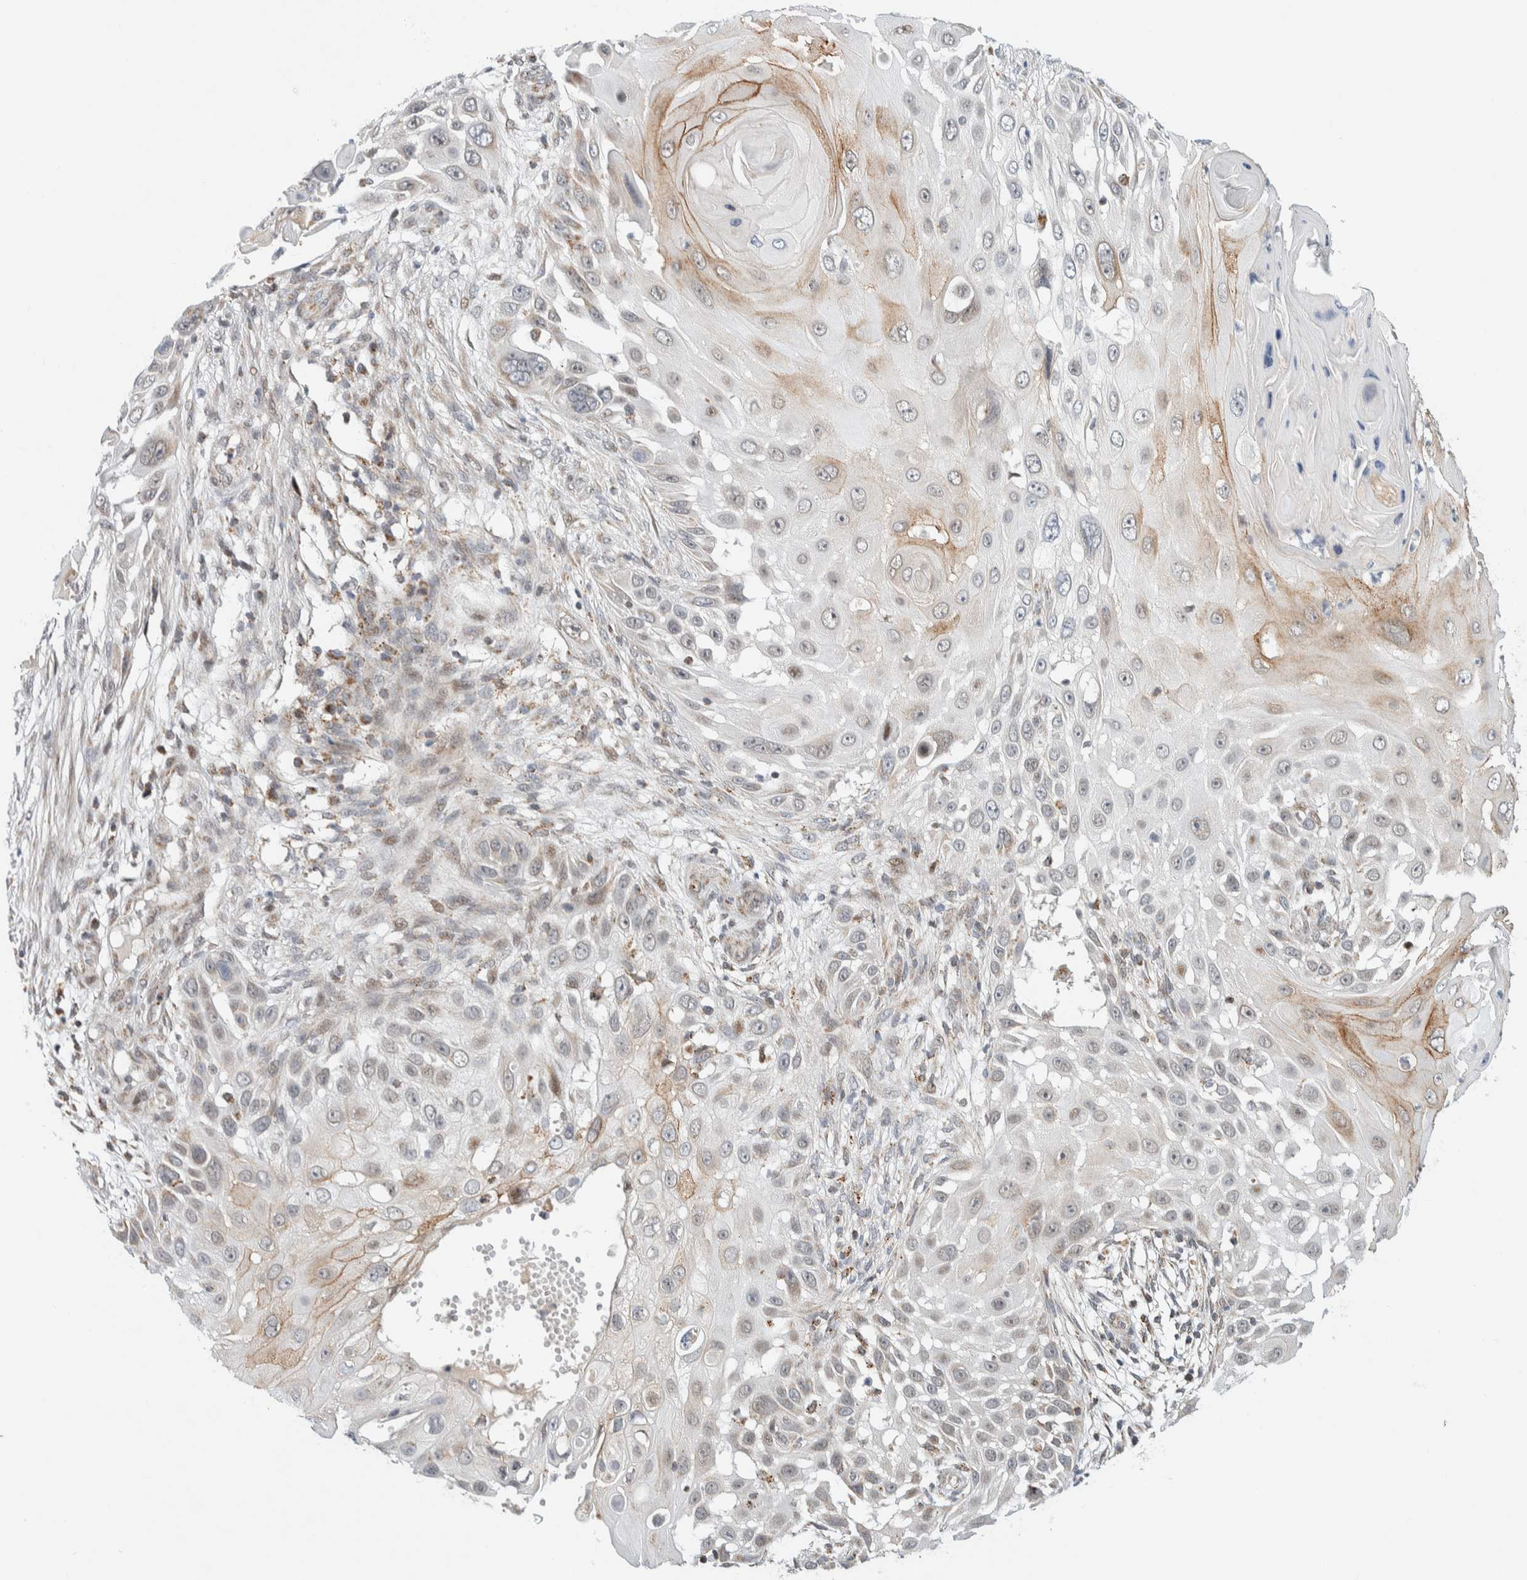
{"staining": {"intensity": "moderate", "quantity": "<25%", "location": "cytoplasmic/membranous,nuclear"}, "tissue": "skin cancer", "cell_type": "Tumor cells", "image_type": "cancer", "snomed": [{"axis": "morphology", "description": "Squamous cell carcinoma, NOS"}, {"axis": "topography", "description": "Skin"}], "caption": "DAB immunohistochemical staining of human skin cancer shows moderate cytoplasmic/membranous and nuclear protein expression in approximately <25% of tumor cells.", "gene": "TSPAN32", "patient": {"sex": "female", "age": 44}}